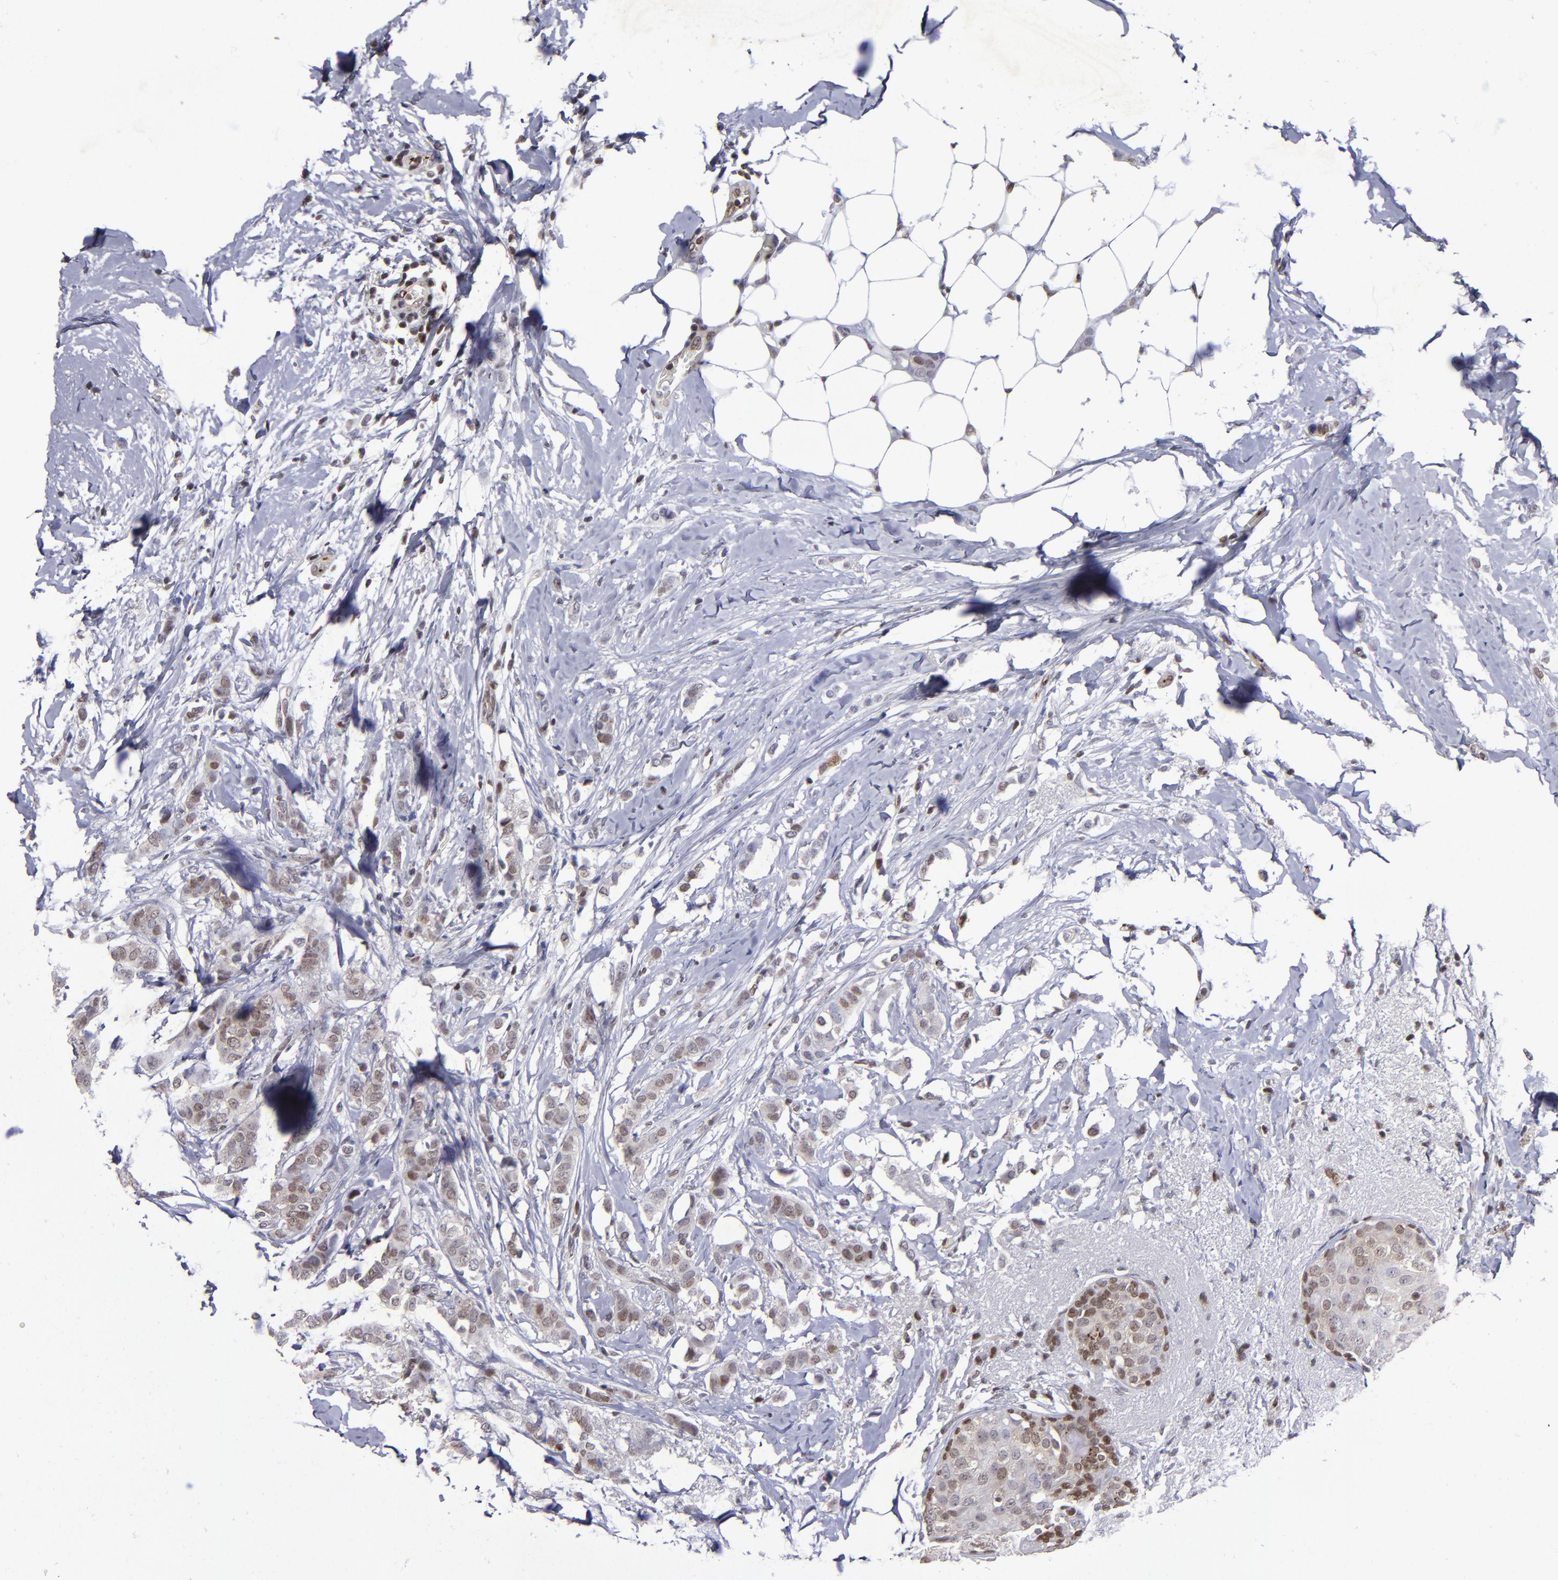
{"staining": {"intensity": "moderate", "quantity": ">75%", "location": "cytoplasmic/membranous,nuclear"}, "tissue": "breast cancer", "cell_type": "Tumor cells", "image_type": "cancer", "snomed": [{"axis": "morphology", "description": "Lobular carcinoma"}, {"axis": "topography", "description": "Breast"}], "caption": "Immunohistochemistry of breast lobular carcinoma demonstrates medium levels of moderate cytoplasmic/membranous and nuclear expression in approximately >75% of tumor cells. Immunohistochemistry stains the protein in brown and the nuclei are stained blue.", "gene": "MGMT", "patient": {"sex": "female", "age": 55}}